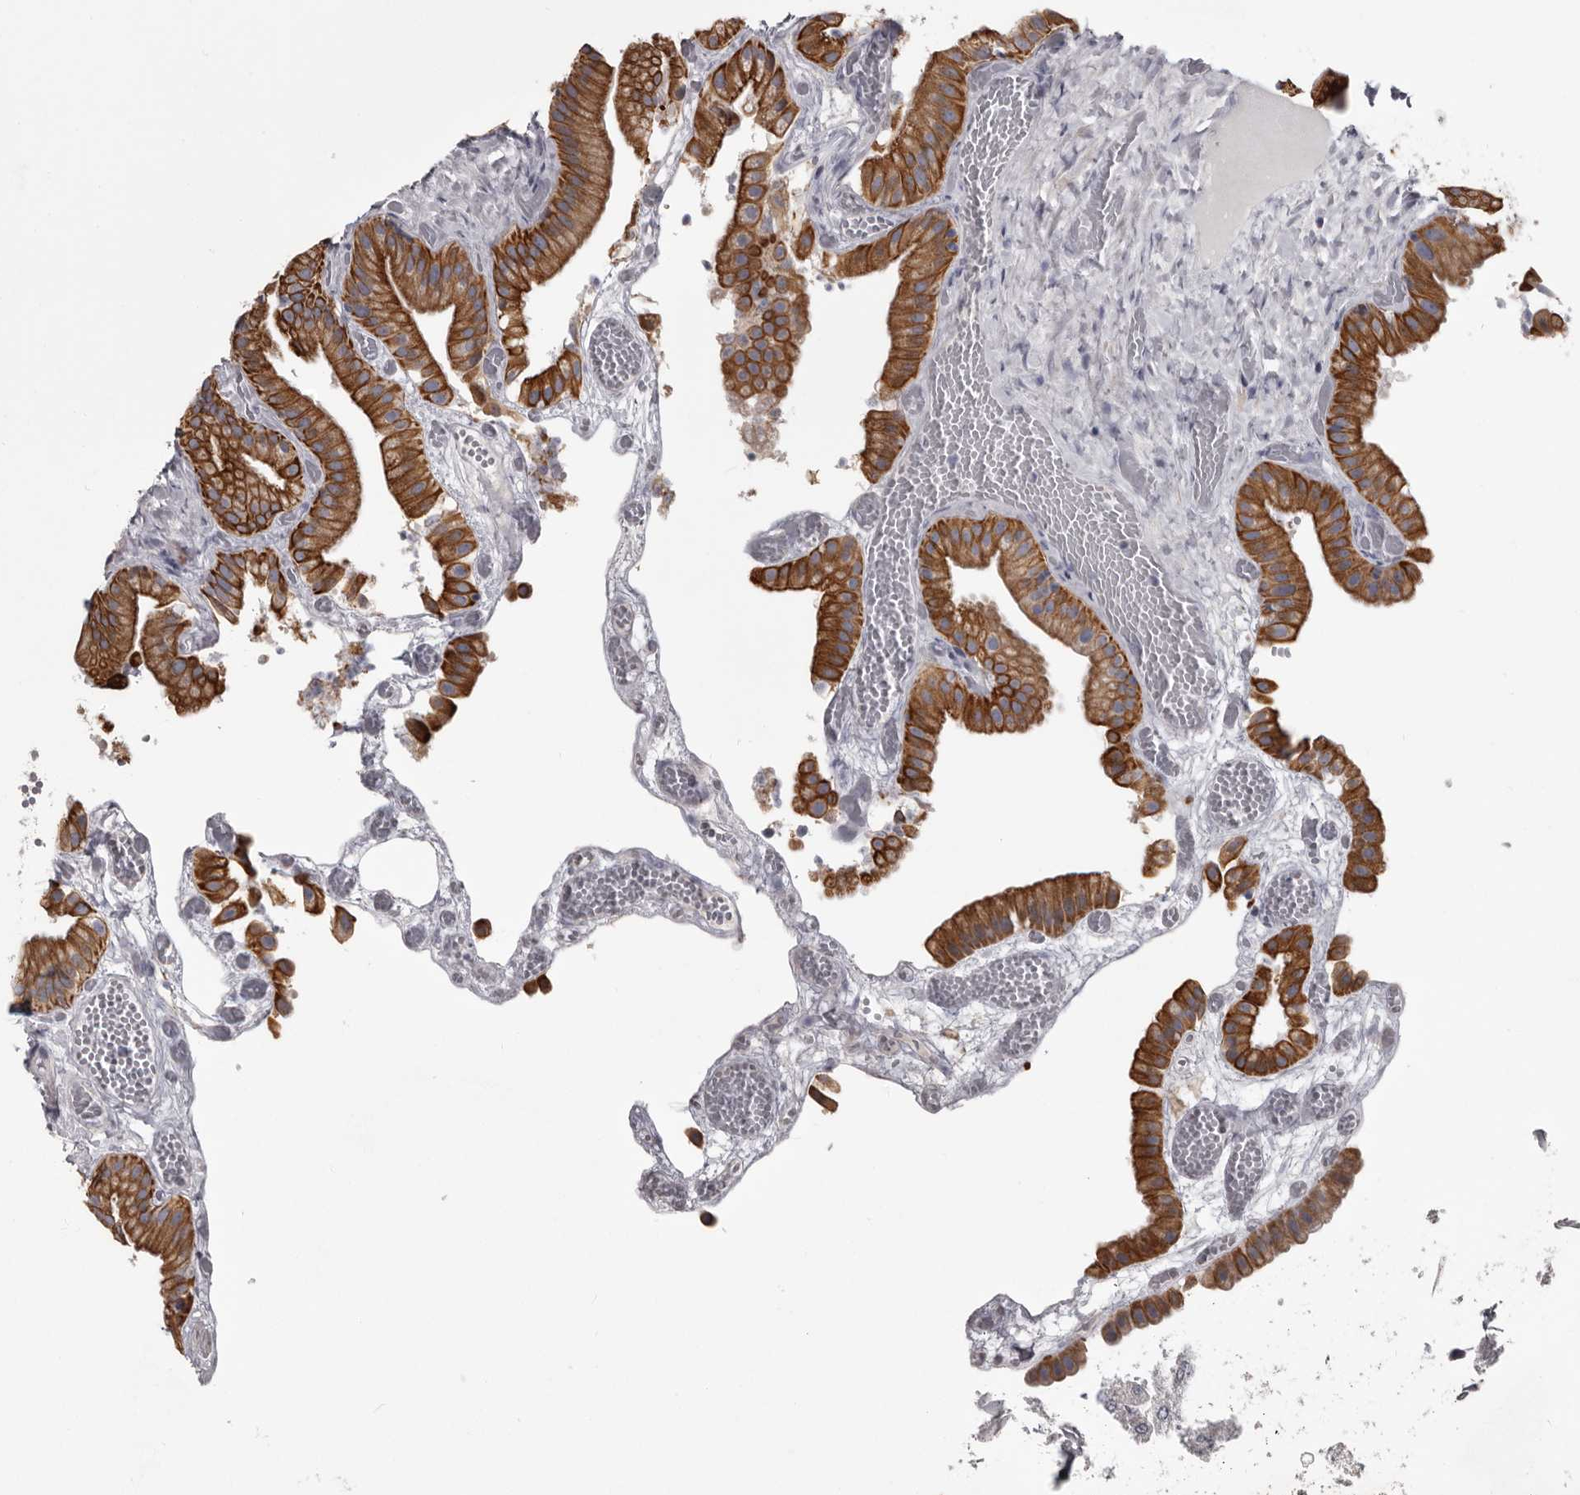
{"staining": {"intensity": "strong", "quantity": ">75%", "location": "cytoplasmic/membranous"}, "tissue": "gallbladder", "cell_type": "Glandular cells", "image_type": "normal", "snomed": [{"axis": "morphology", "description": "Normal tissue, NOS"}, {"axis": "topography", "description": "Gallbladder"}], "caption": "Strong cytoplasmic/membranous expression is seen in approximately >75% of glandular cells in normal gallbladder. (DAB (3,3'-diaminobenzidine) IHC, brown staining for protein, blue staining for nuclei).", "gene": "LPAR6", "patient": {"sex": "female", "age": 64}}